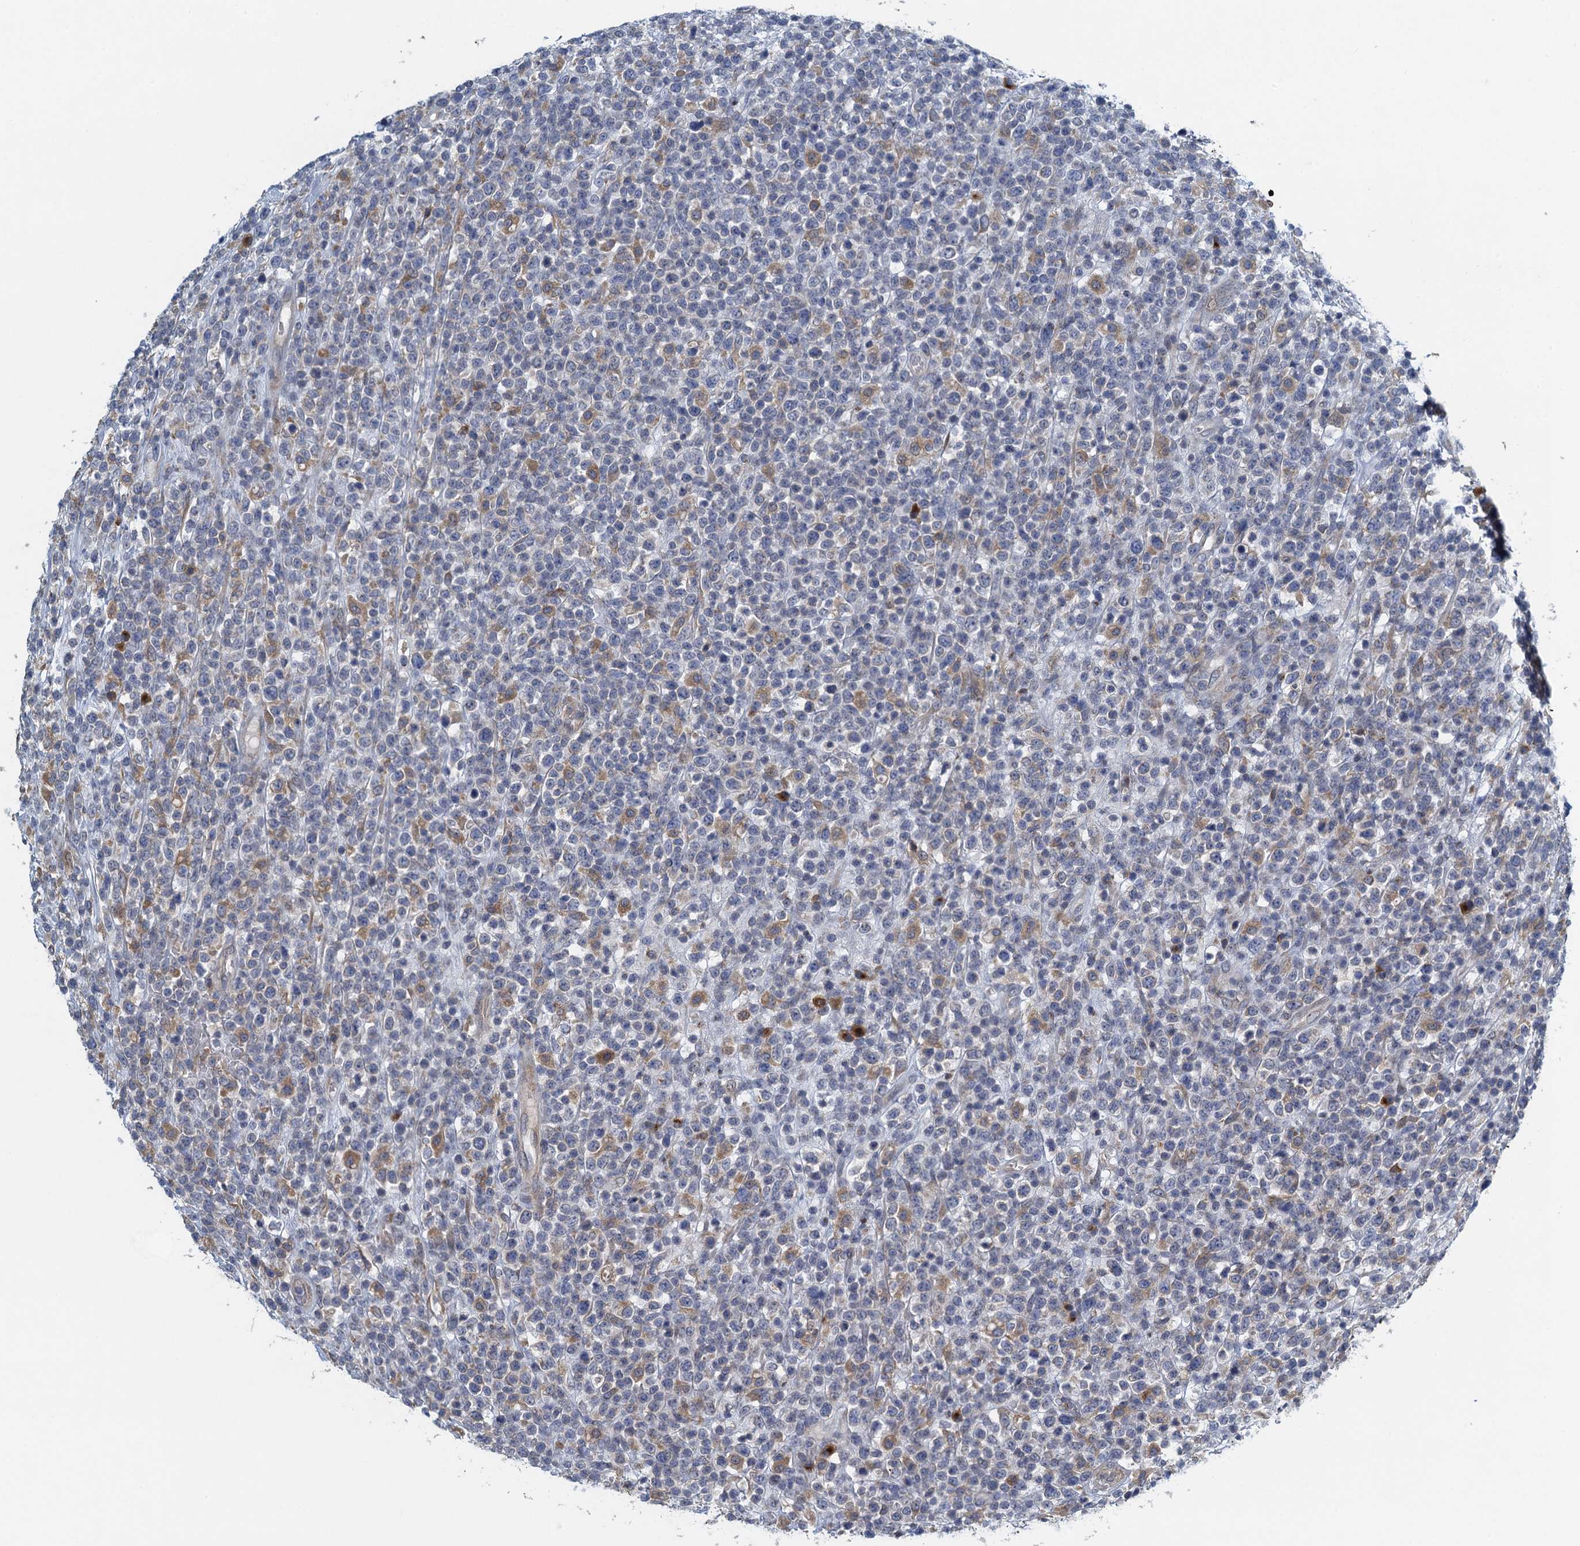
{"staining": {"intensity": "negative", "quantity": "none", "location": "none"}, "tissue": "lymphoma", "cell_type": "Tumor cells", "image_type": "cancer", "snomed": [{"axis": "morphology", "description": "Malignant lymphoma, non-Hodgkin's type, High grade"}, {"axis": "topography", "description": "Colon"}], "caption": "Protein analysis of lymphoma exhibits no significant staining in tumor cells. The staining is performed using DAB brown chromogen with nuclei counter-stained in using hematoxylin.", "gene": "ALG2", "patient": {"sex": "female", "age": 53}}